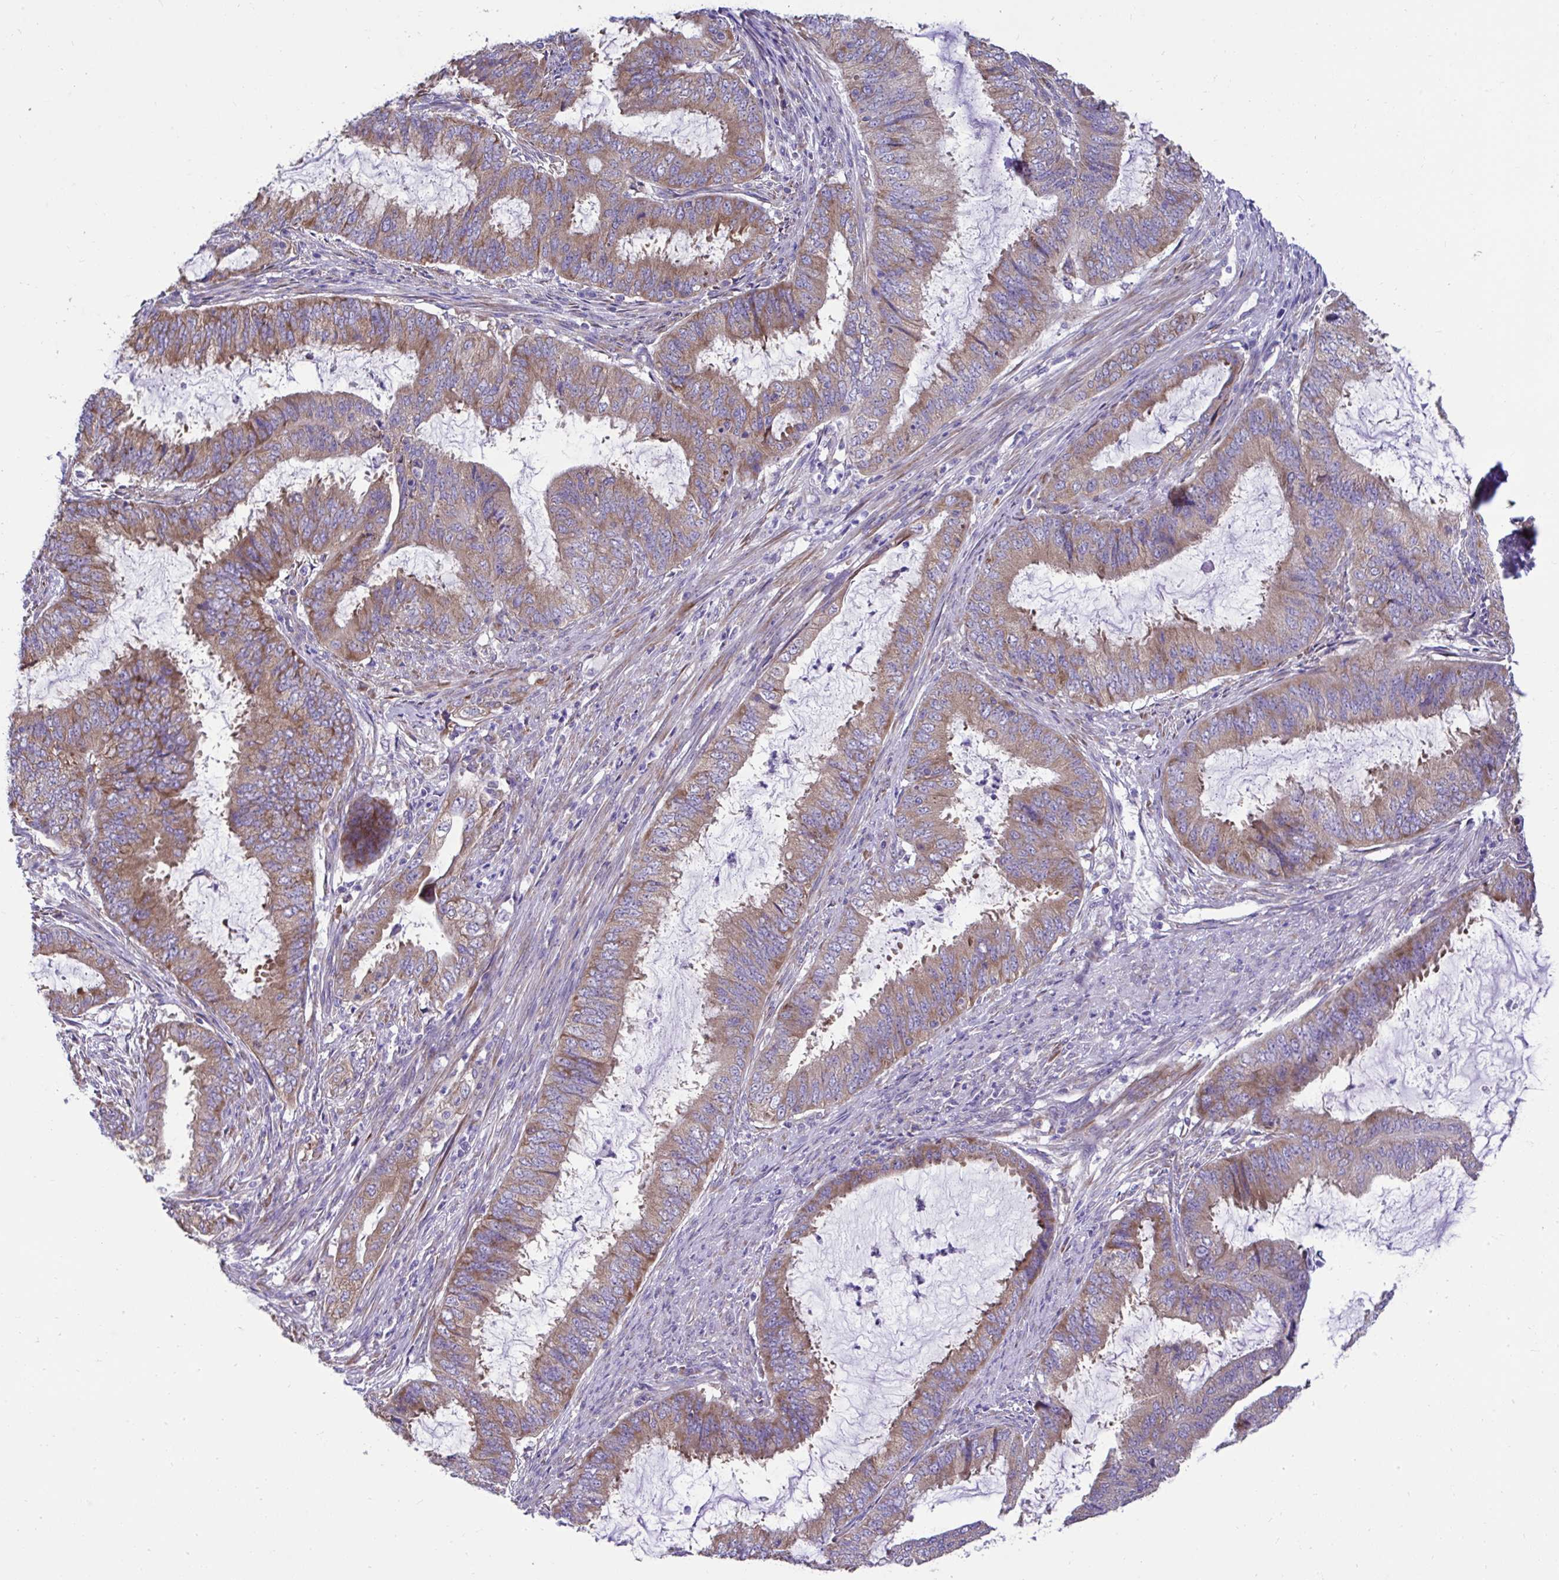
{"staining": {"intensity": "moderate", "quantity": "25%-75%", "location": "cytoplasmic/membranous"}, "tissue": "endometrial cancer", "cell_type": "Tumor cells", "image_type": "cancer", "snomed": [{"axis": "morphology", "description": "Adenocarcinoma, NOS"}, {"axis": "topography", "description": "Endometrium"}], "caption": "This histopathology image demonstrates immunohistochemistry staining of human endometrial cancer, with medium moderate cytoplasmic/membranous expression in about 25%-75% of tumor cells.", "gene": "RPL7", "patient": {"sex": "female", "age": 51}}